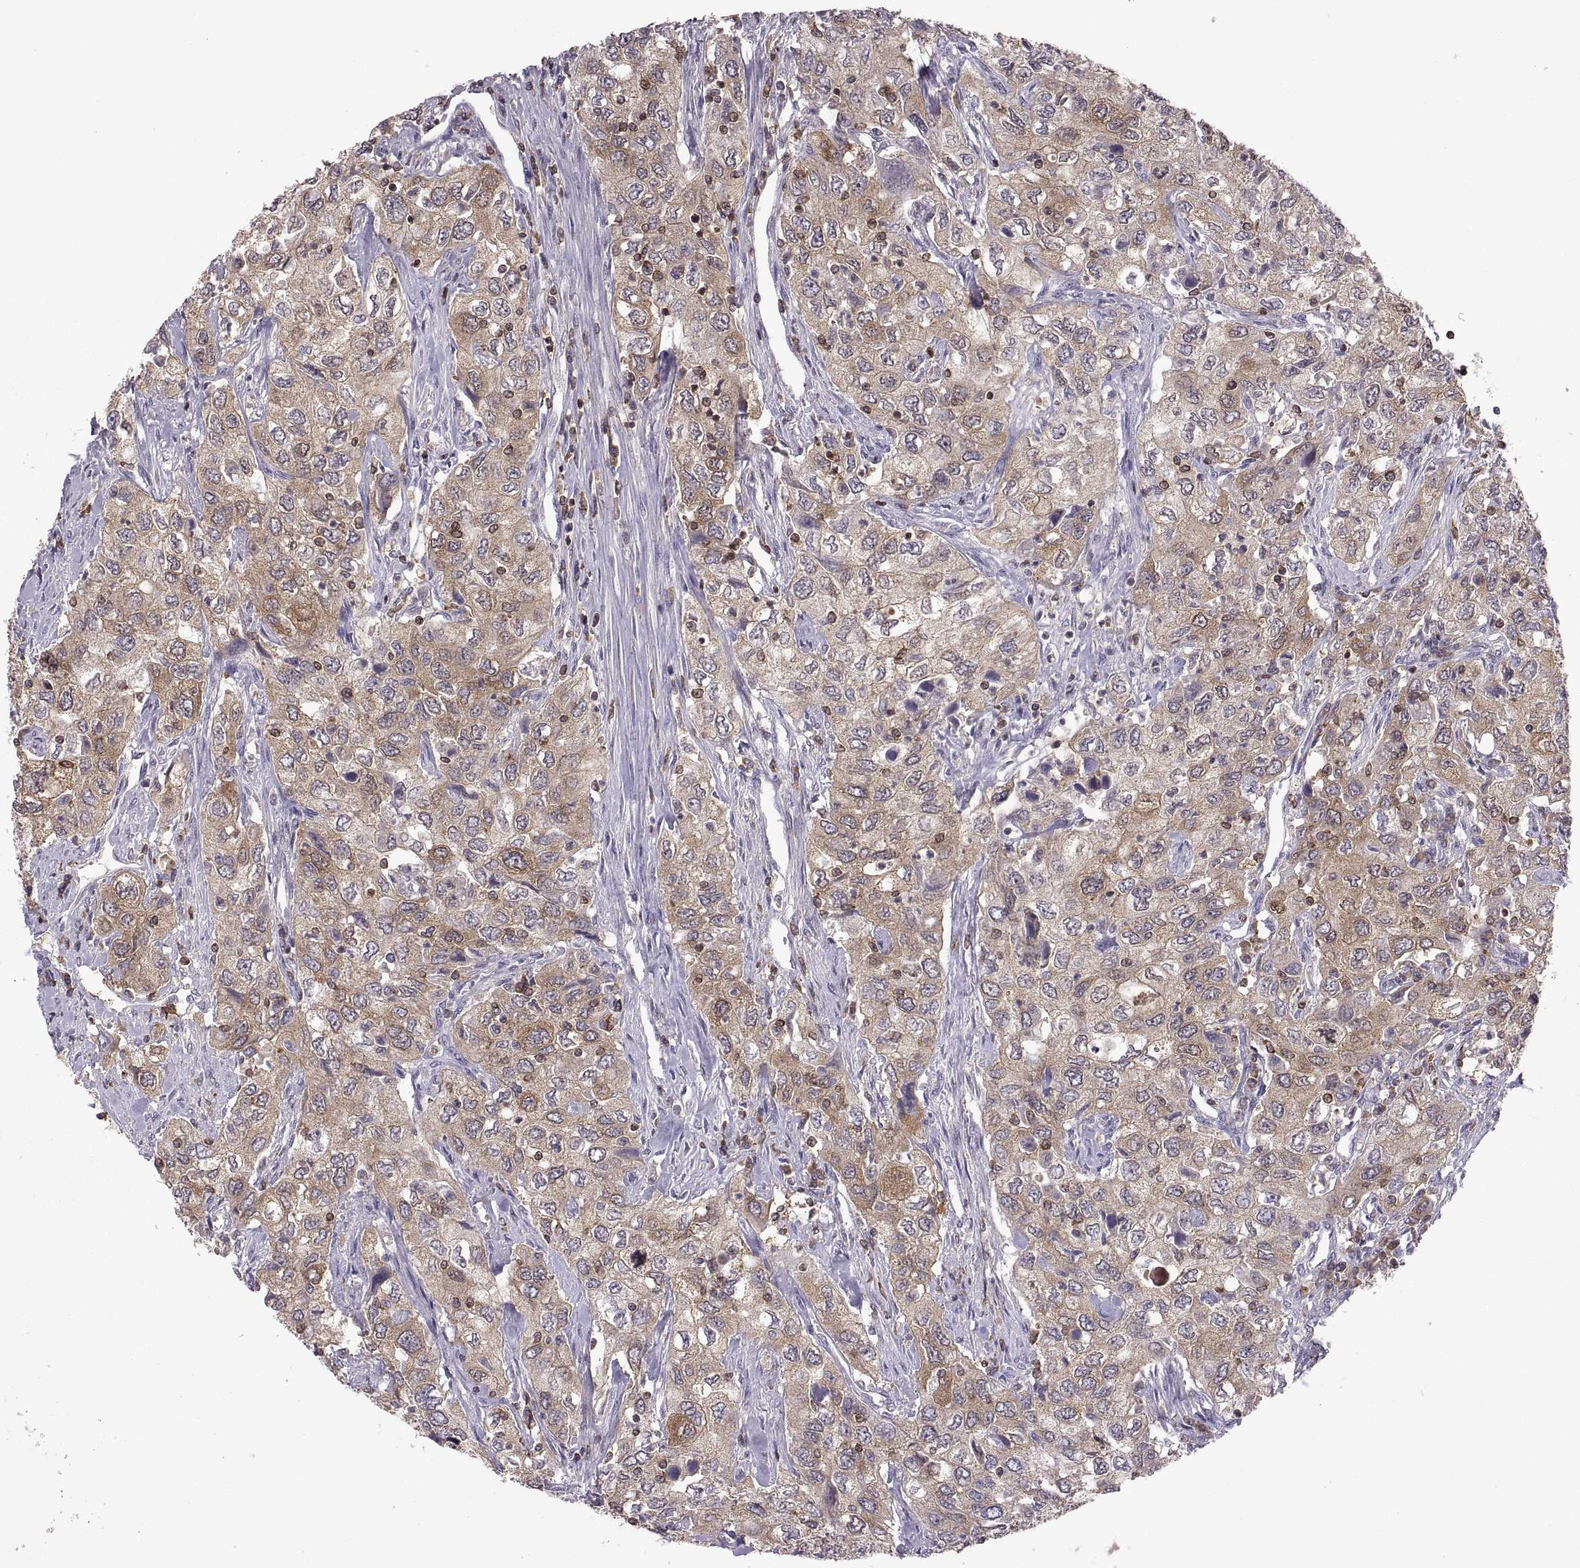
{"staining": {"intensity": "moderate", "quantity": "<25%", "location": "cytoplasmic/membranous"}, "tissue": "urothelial cancer", "cell_type": "Tumor cells", "image_type": "cancer", "snomed": [{"axis": "morphology", "description": "Urothelial carcinoma, High grade"}, {"axis": "topography", "description": "Urinary bladder"}], "caption": "High-grade urothelial carcinoma was stained to show a protein in brown. There is low levels of moderate cytoplasmic/membranous positivity in approximately <25% of tumor cells.", "gene": "EZR", "patient": {"sex": "male", "age": 76}}